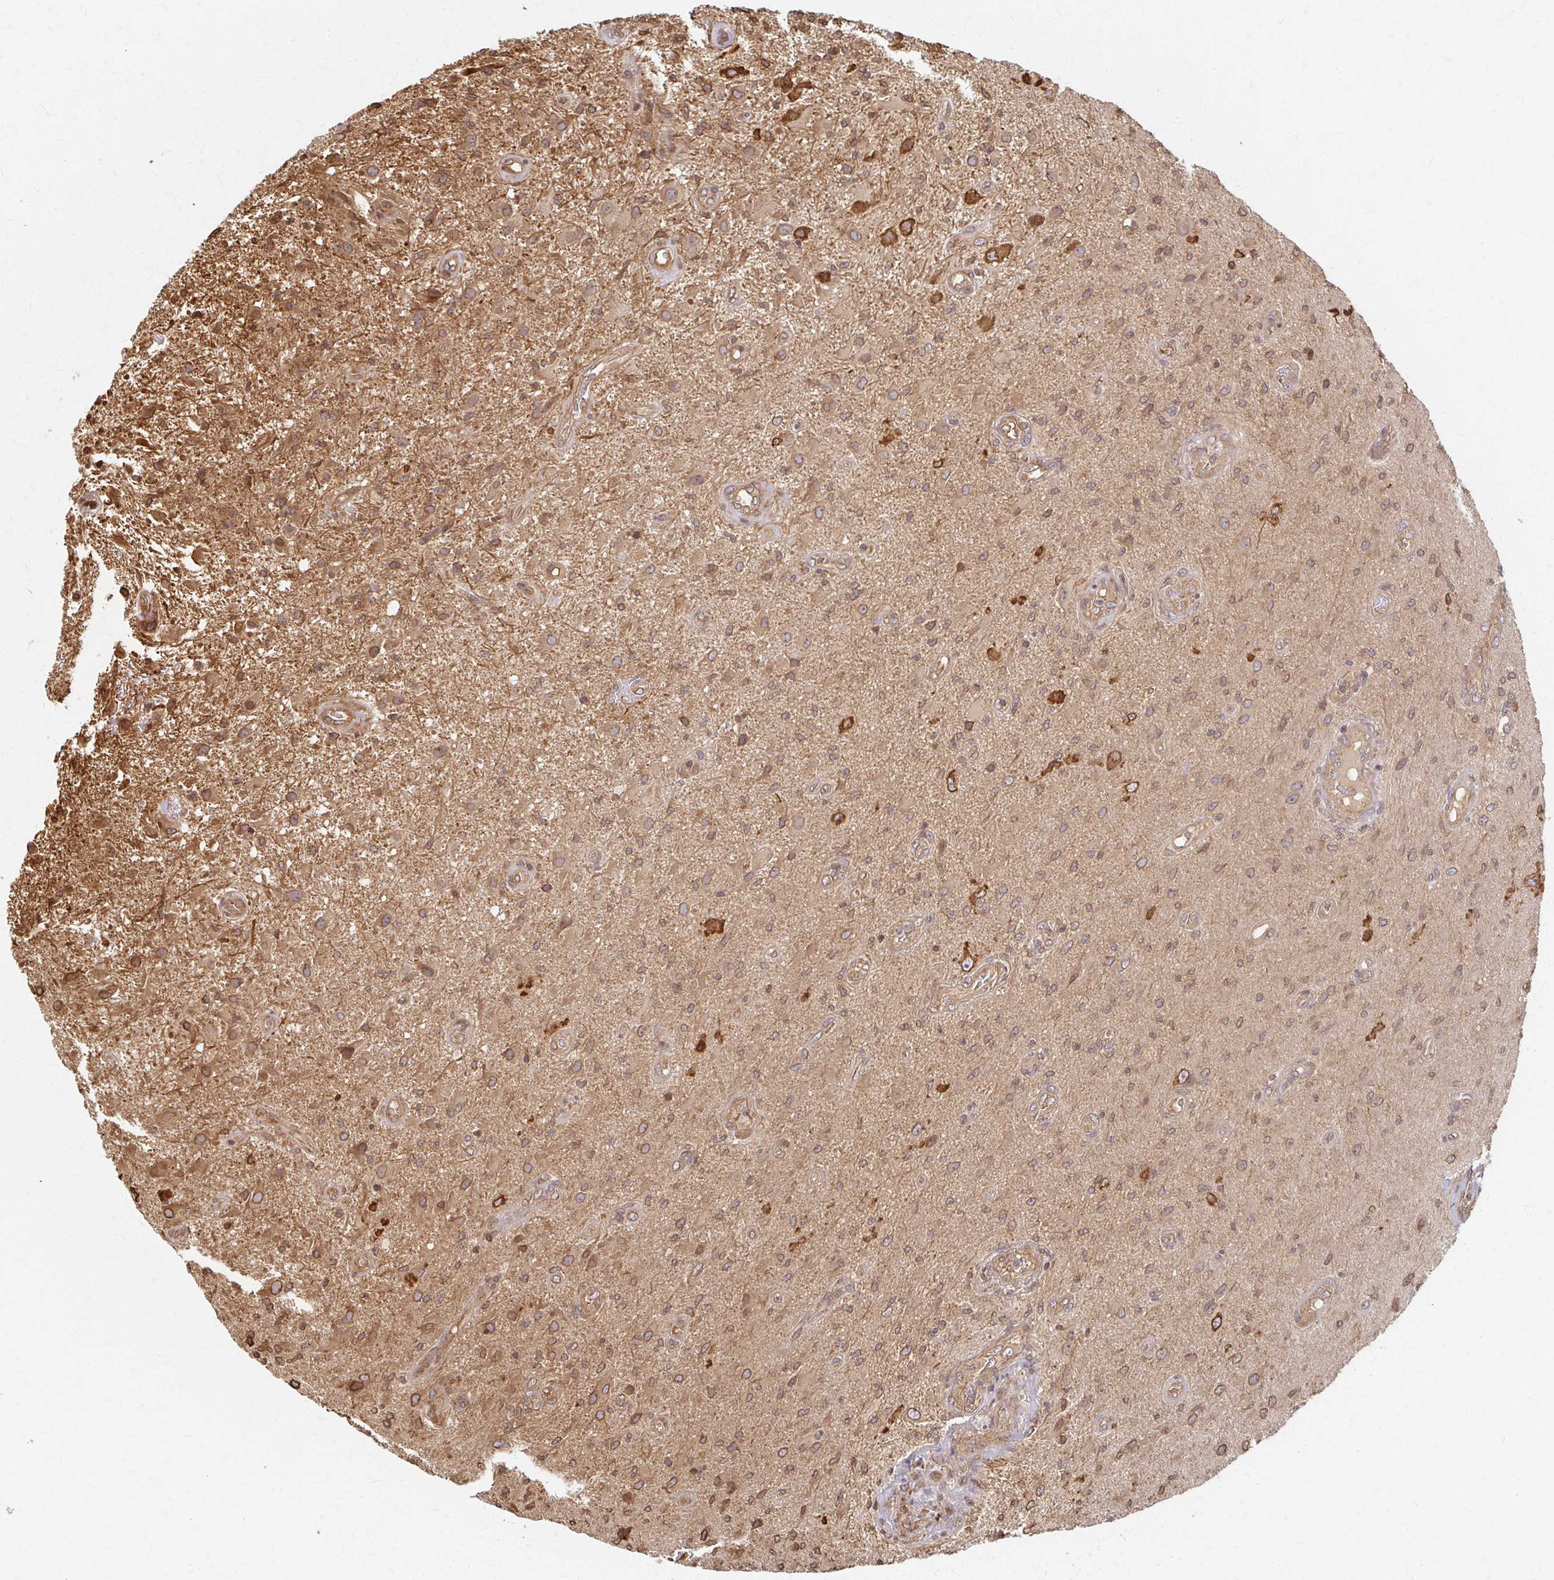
{"staining": {"intensity": "moderate", "quantity": ">75%", "location": "cytoplasmic/membranous"}, "tissue": "glioma", "cell_type": "Tumor cells", "image_type": "cancer", "snomed": [{"axis": "morphology", "description": "Glioma, malignant, High grade"}, {"axis": "topography", "description": "Brain"}], "caption": "Glioma stained with a protein marker demonstrates moderate staining in tumor cells.", "gene": "ARHGAP35", "patient": {"sex": "male", "age": 67}}